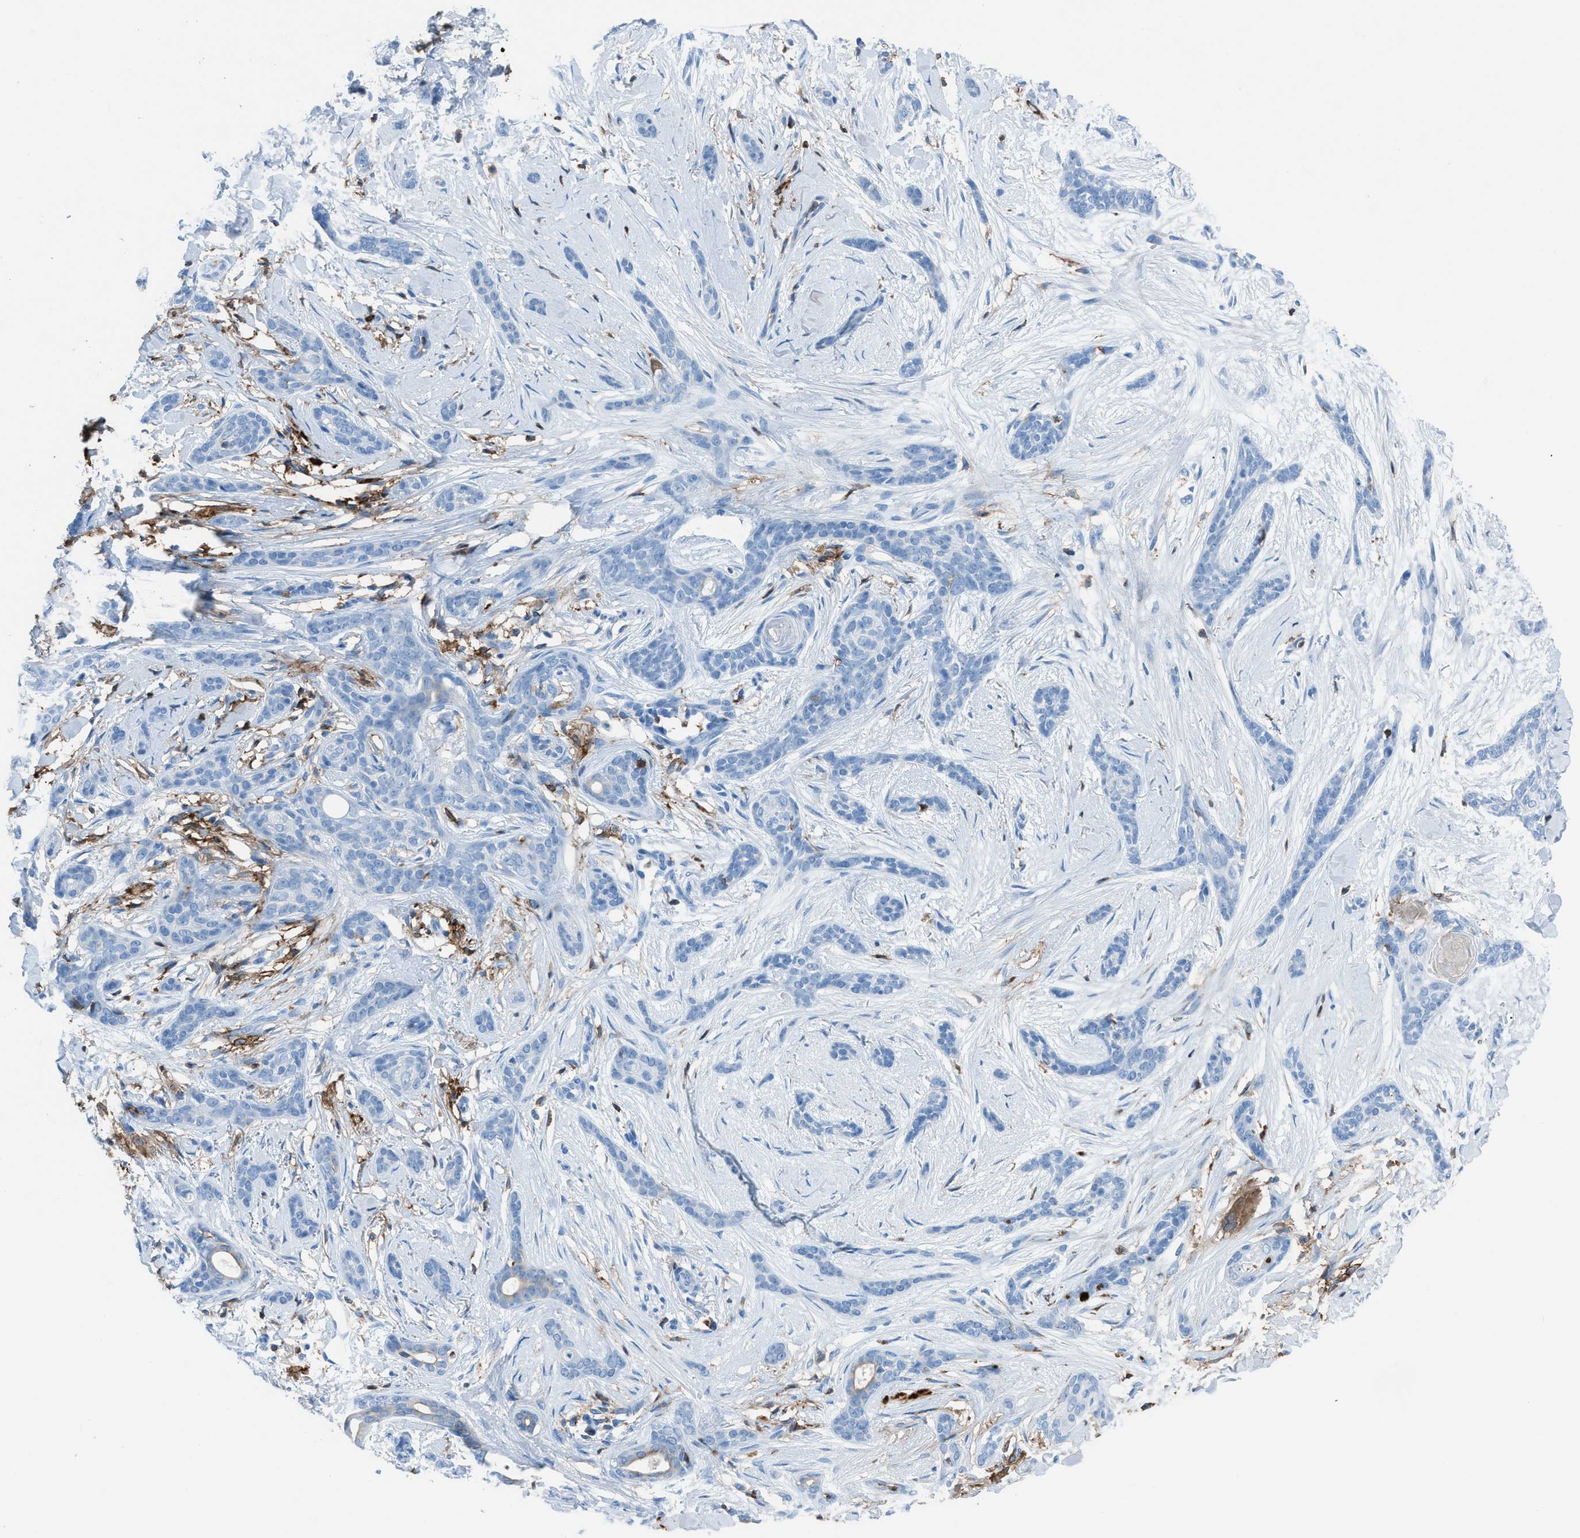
{"staining": {"intensity": "negative", "quantity": "none", "location": "none"}, "tissue": "skin cancer", "cell_type": "Tumor cells", "image_type": "cancer", "snomed": [{"axis": "morphology", "description": "Basal cell carcinoma"}, {"axis": "morphology", "description": "Adnexal tumor, benign"}, {"axis": "topography", "description": "Skin"}], "caption": "The immunohistochemistry photomicrograph has no significant expression in tumor cells of skin basal cell carcinoma tissue. (DAB IHC with hematoxylin counter stain).", "gene": "ITGB2", "patient": {"sex": "female", "age": 42}}